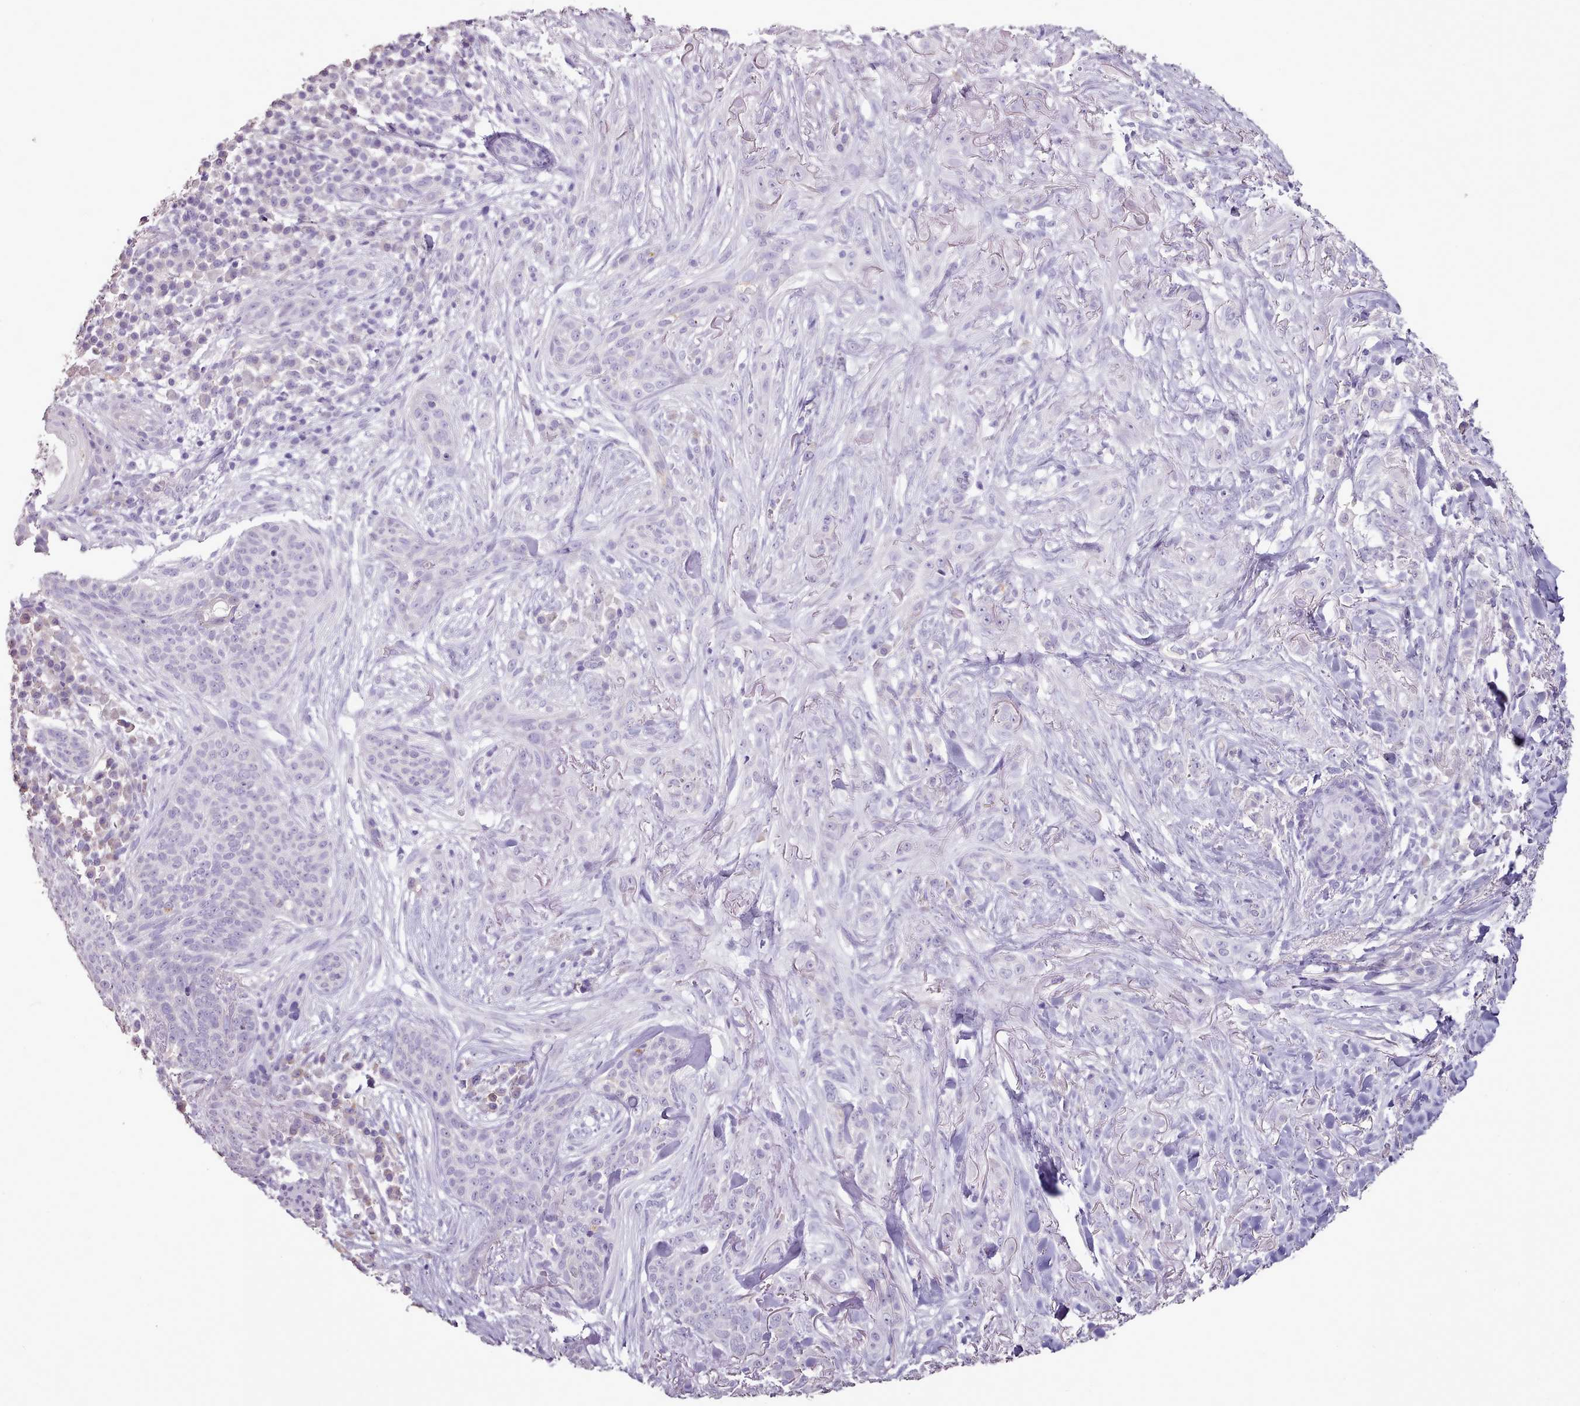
{"staining": {"intensity": "negative", "quantity": "none", "location": "none"}, "tissue": "skin cancer", "cell_type": "Tumor cells", "image_type": "cancer", "snomed": [{"axis": "morphology", "description": "Basal cell carcinoma"}, {"axis": "topography", "description": "Skin"}], "caption": "This is an immunohistochemistry micrograph of human skin cancer (basal cell carcinoma). There is no staining in tumor cells.", "gene": "BLOC1S2", "patient": {"sex": "male", "age": 72}}